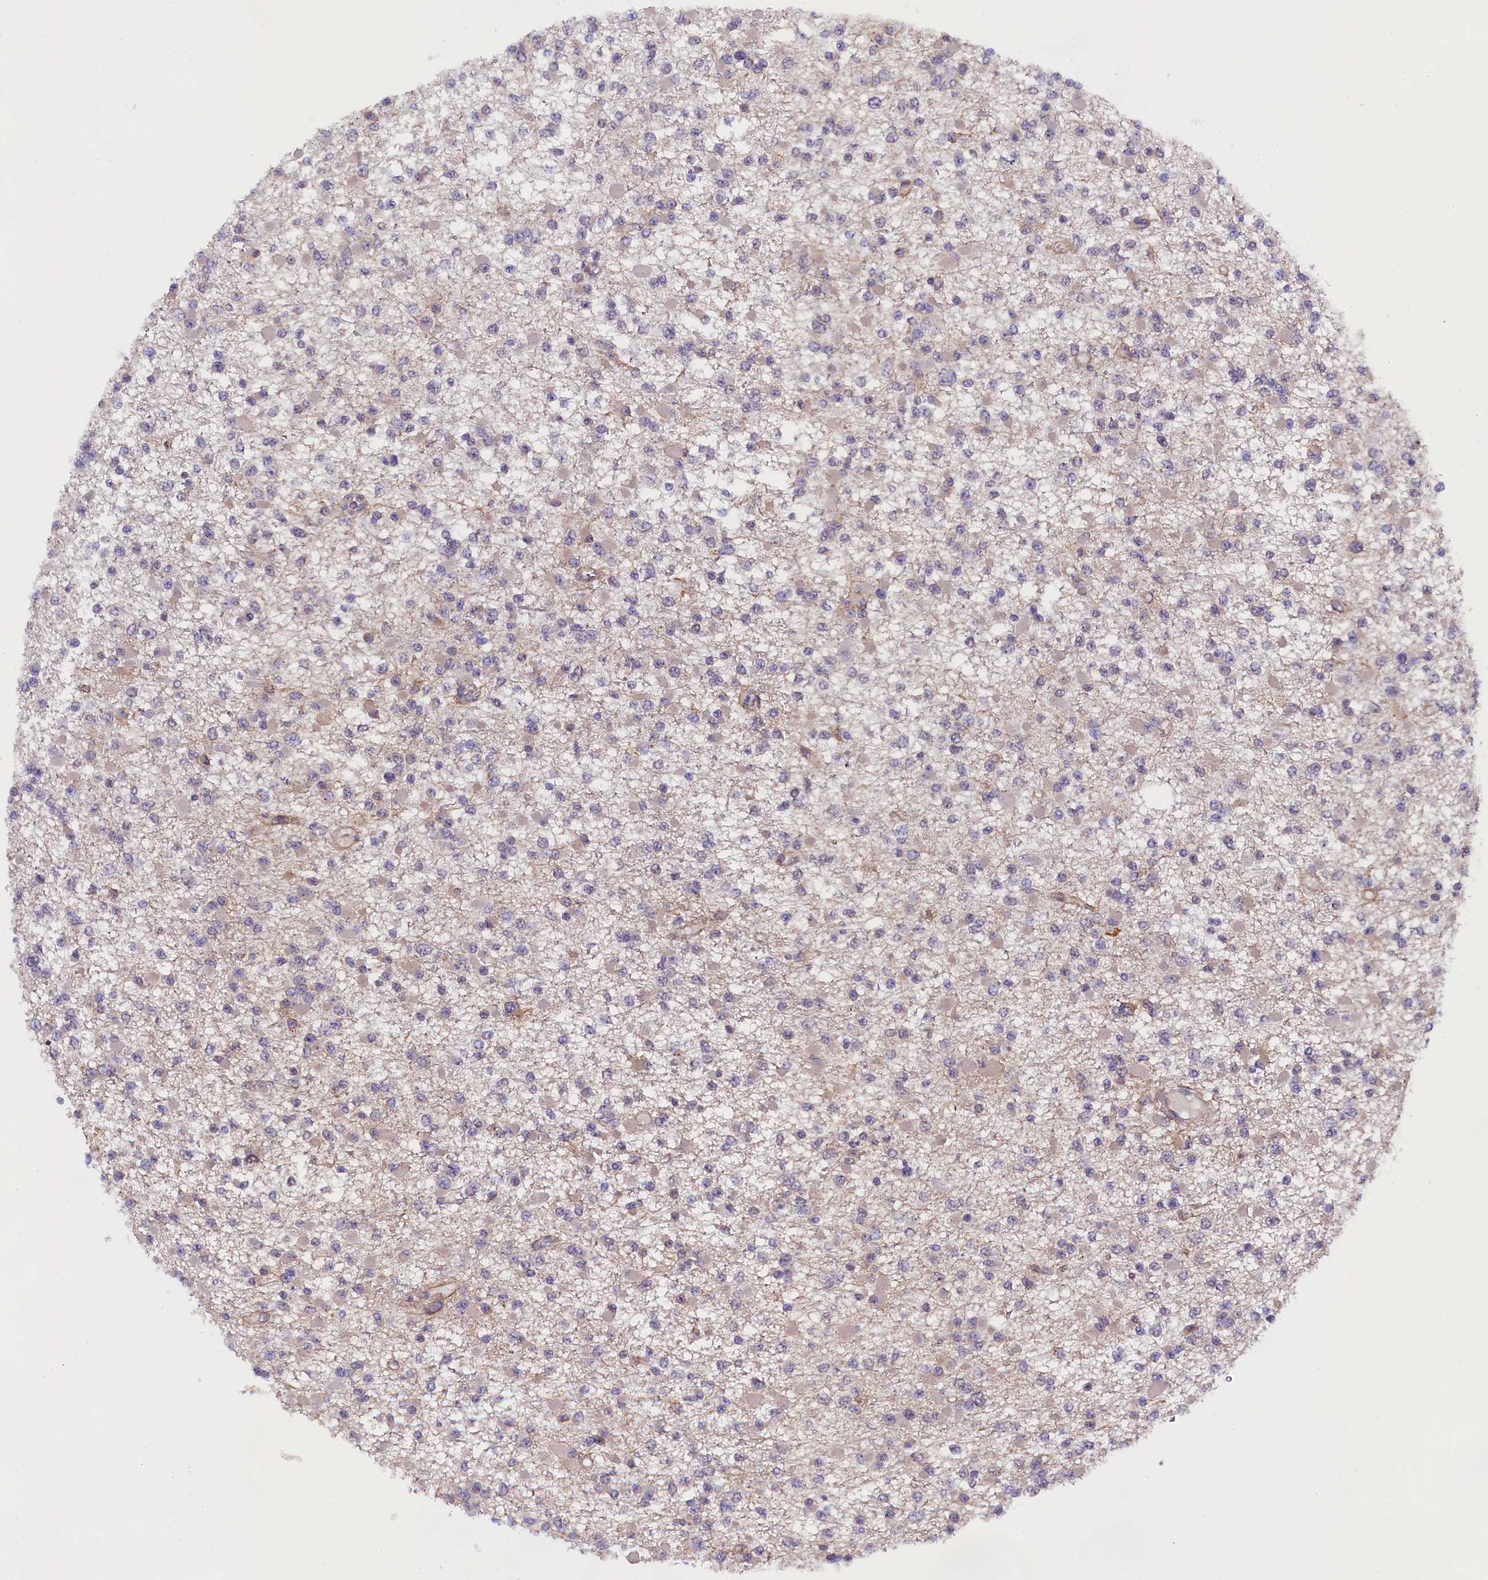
{"staining": {"intensity": "negative", "quantity": "none", "location": "none"}, "tissue": "glioma", "cell_type": "Tumor cells", "image_type": "cancer", "snomed": [{"axis": "morphology", "description": "Glioma, malignant, Low grade"}, {"axis": "topography", "description": "Brain"}], "caption": "Tumor cells are negative for brown protein staining in glioma. (DAB (3,3'-diaminobenzidine) immunohistochemistry visualized using brightfield microscopy, high magnification).", "gene": "SP4", "patient": {"sex": "female", "age": 22}}